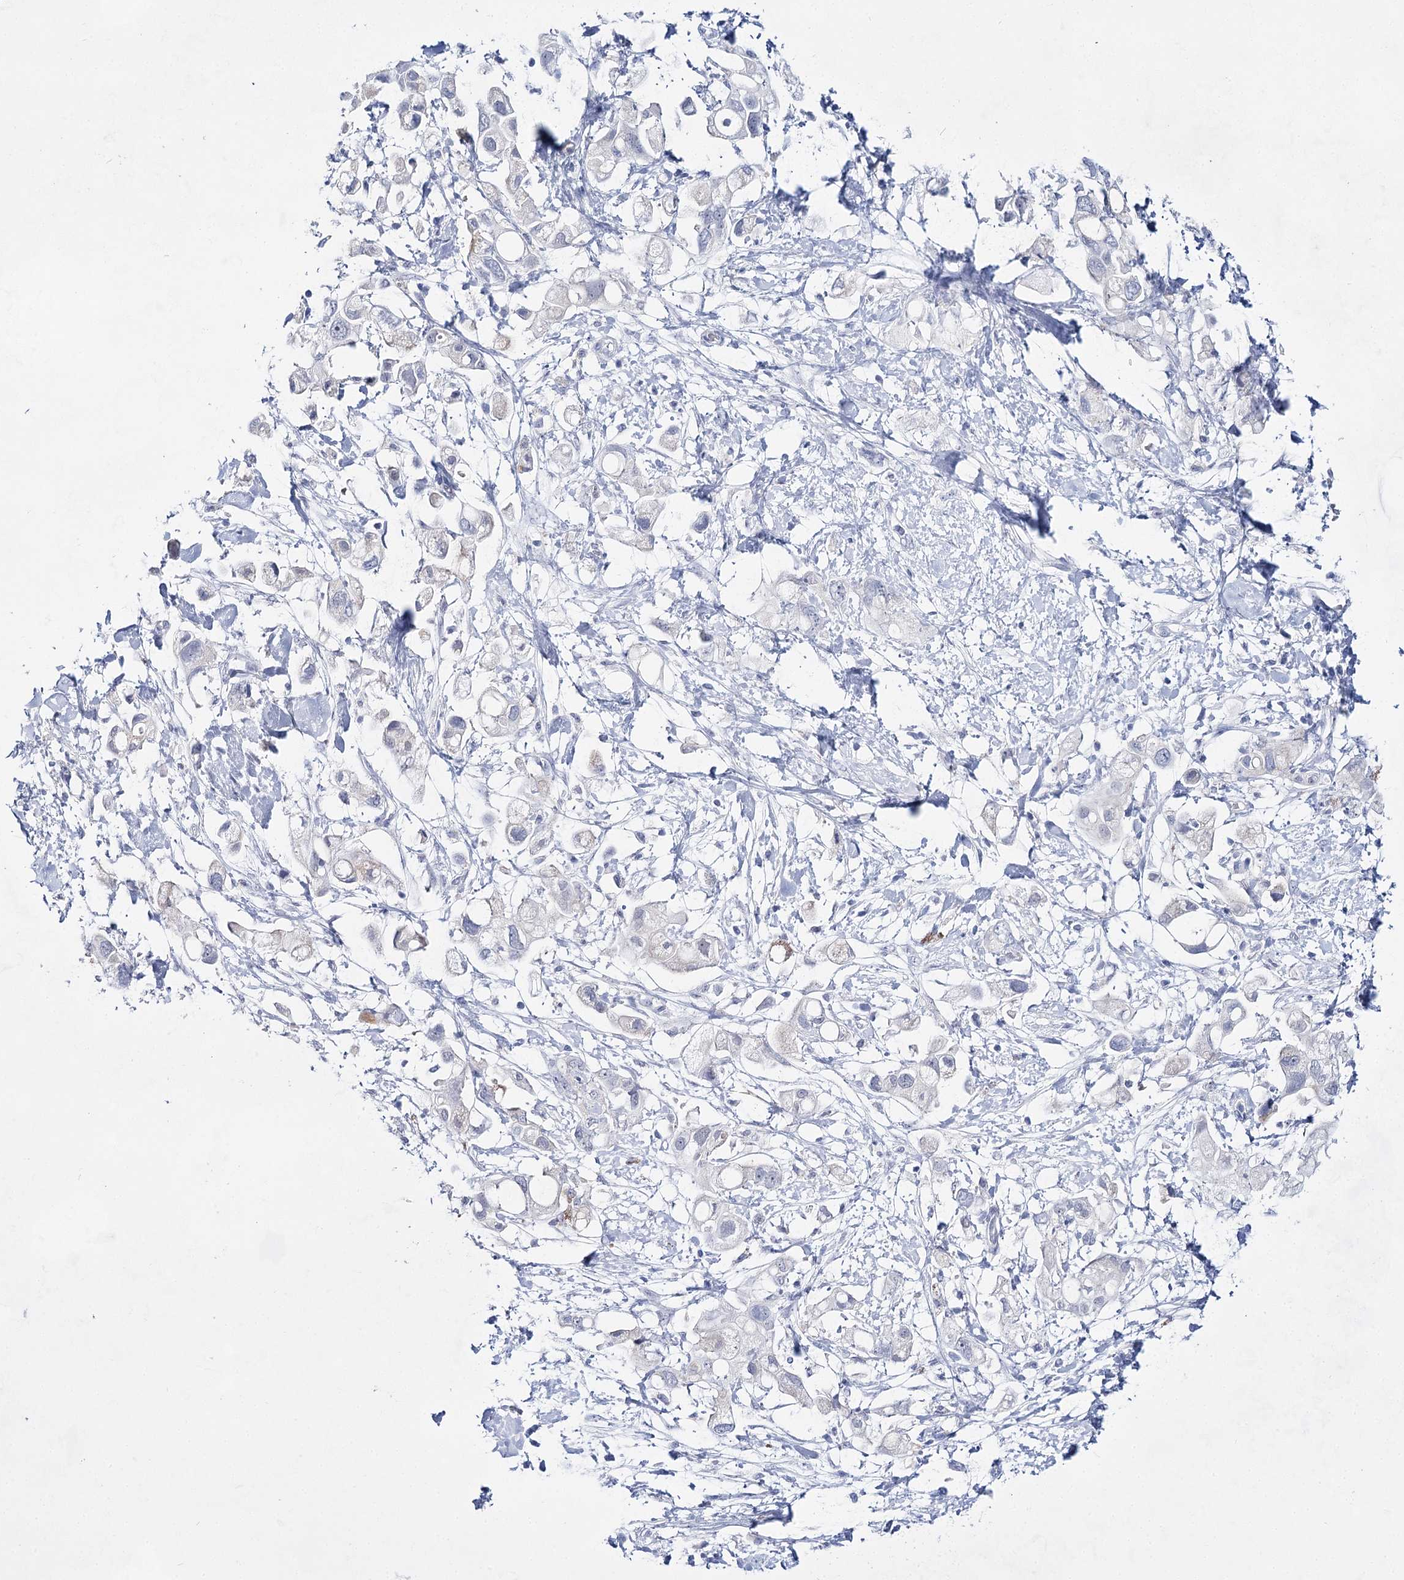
{"staining": {"intensity": "negative", "quantity": "none", "location": "none"}, "tissue": "pancreatic cancer", "cell_type": "Tumor cells", "image_type": "cancer", "snomed": [{"axis": "morphology", "description": "Adenocarcinoma, NOS"}, {"axis": "topography", "description": "Pancreas"}], "caption": "The photomicrograph displays no staining of tumor cells in pancreatic cancer (adenocarcinoma).", "gene": "BPHL", "patient": {"sex": "female", "age": 56}}